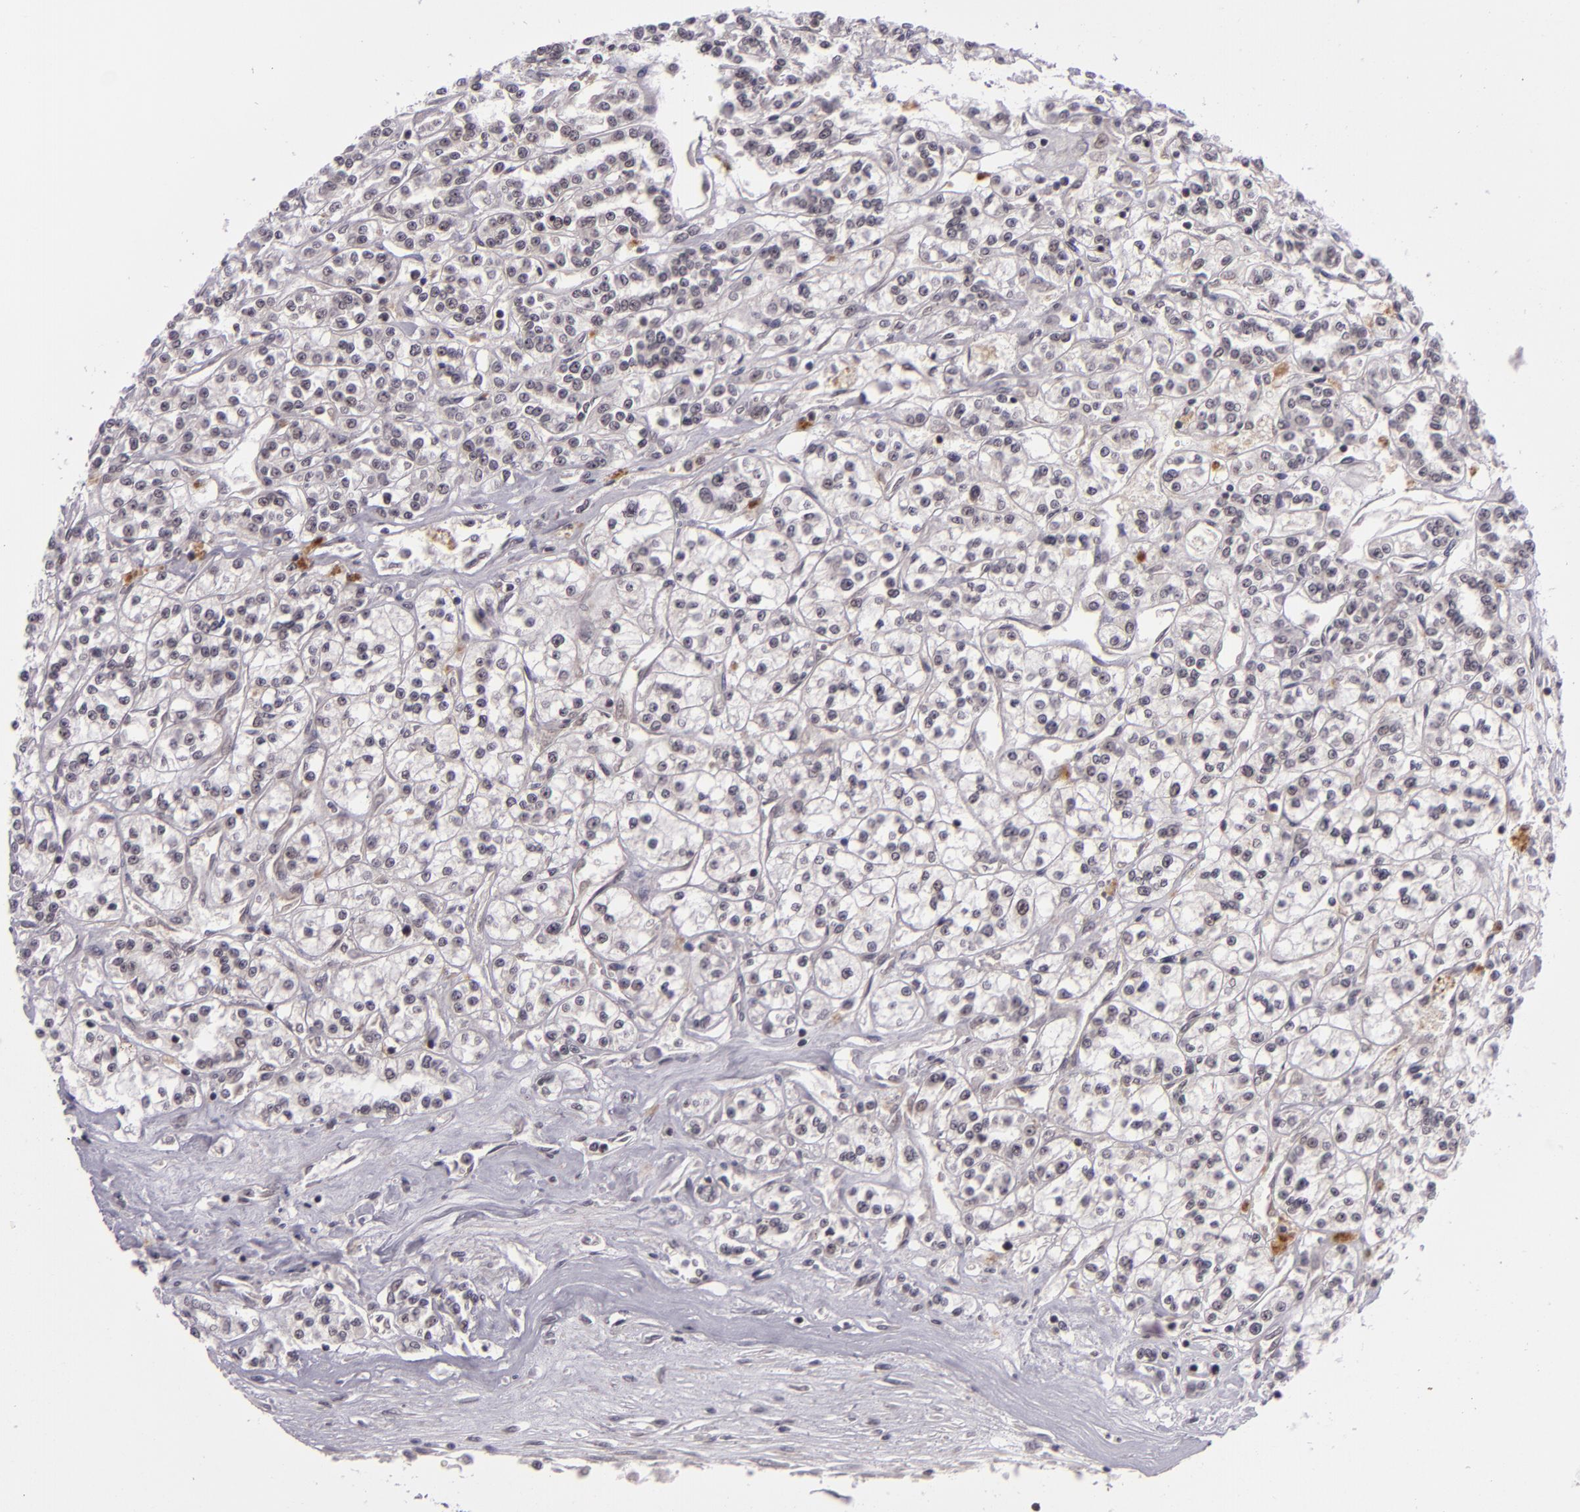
{"staining": {"intensity": "negative", "quantity": "none", "location": "none"}, "tissue": "renal cancer", "cell_type": "Tumor cells", "image_type": "cancer", "snomed": [{"axis": "morphology", "description": "Adenocarcinoma, NOS"}, {"axis": "topography", "description": "Kidney"}], "caption": "Immunohistochemical staining of renal adenocarcinoma demonstrates no significant staining in tumor cells. (Brightfield microscopy of DAB IHC at high magnification).", "gene": "CASP8", "patient": {"sex": "female", "age": 76}}